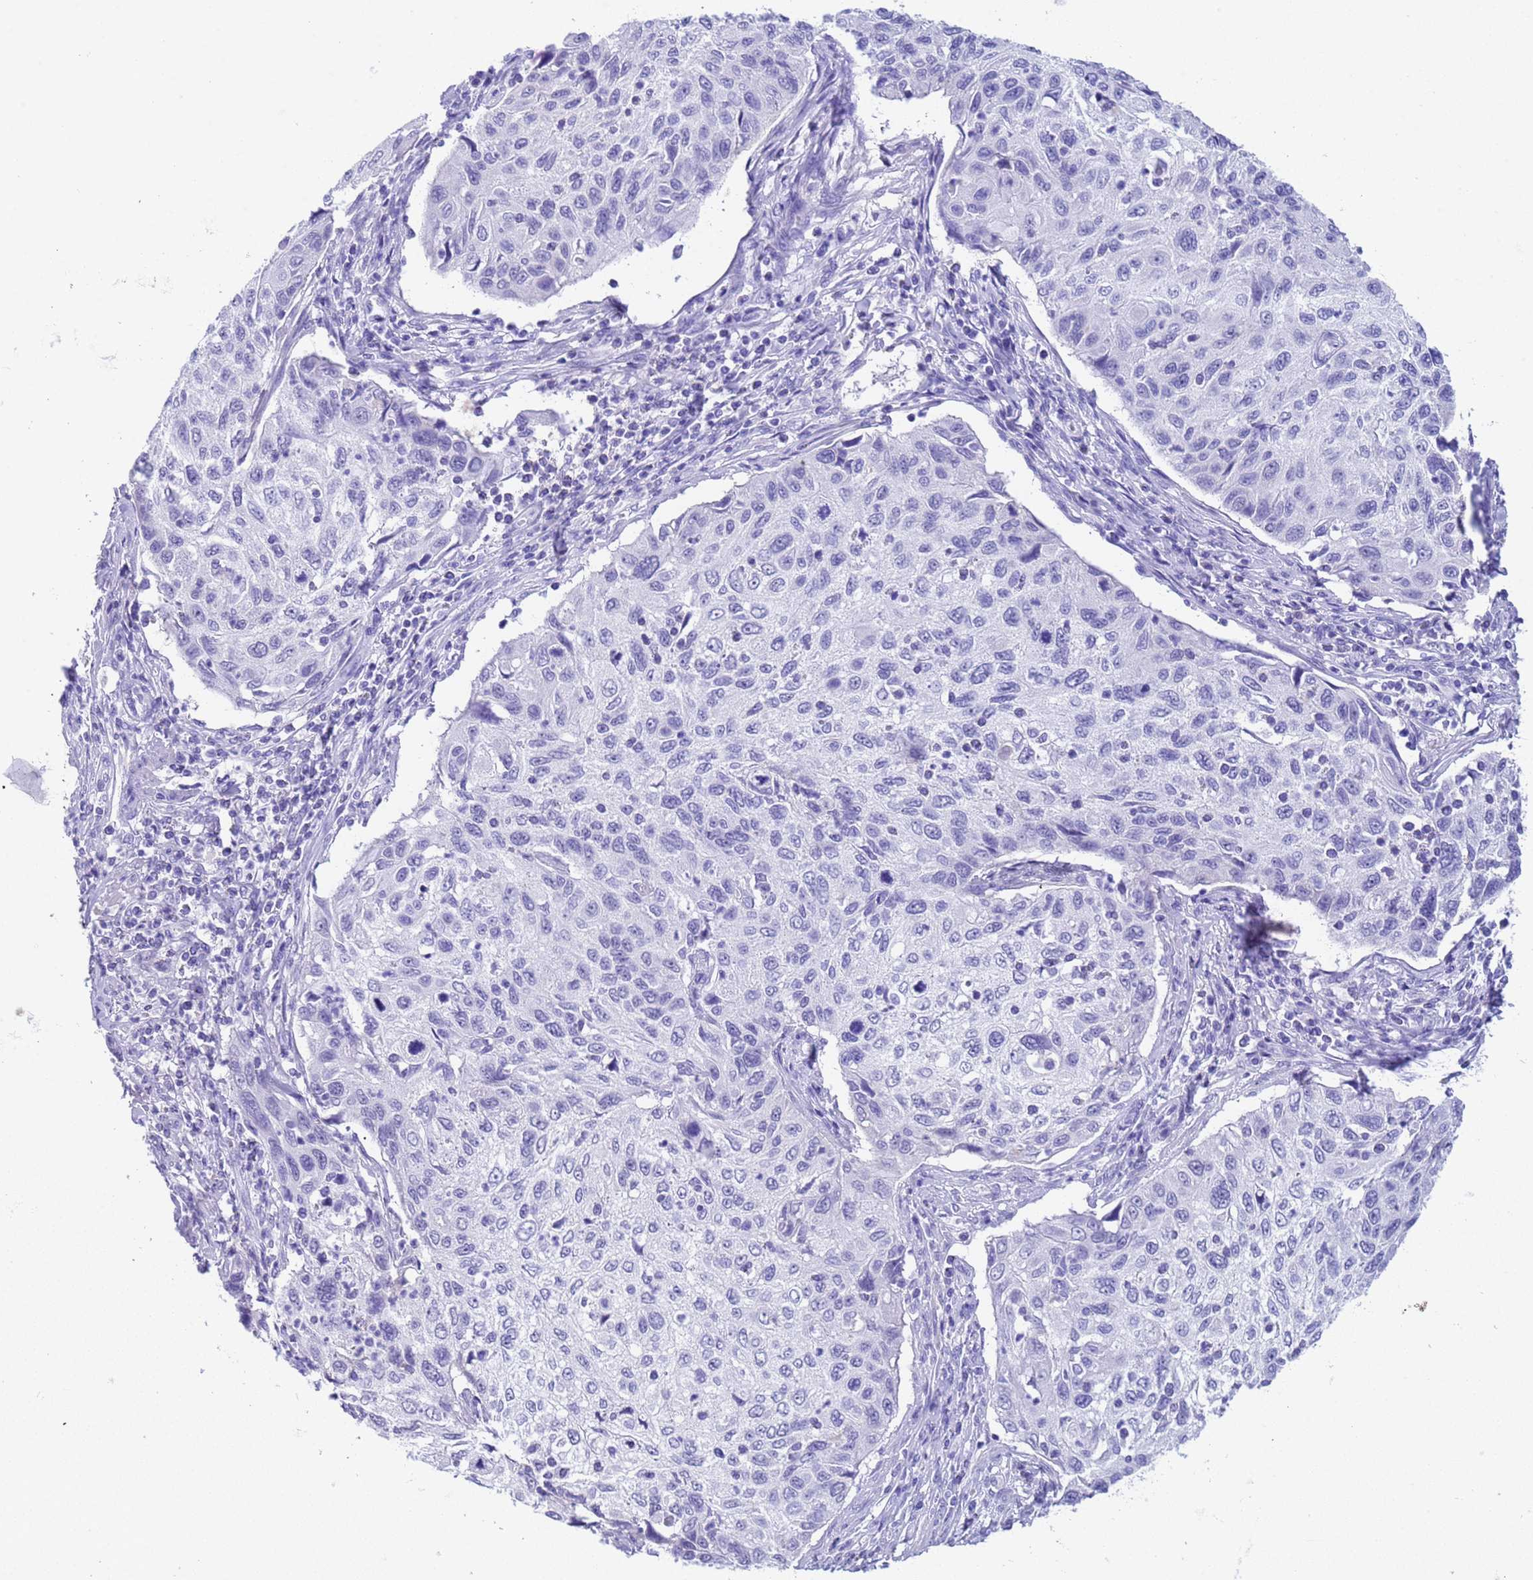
{"staining": {"intensity": "negative", "quantity": "none", "location": "none"}, "tissue": "cervical cancer", "cell_type": "Tumor cells", "image_type": "cancer", "snomed": [{"axis": "morphology", "description": "Squamous cell carcinoma, NOS"}, {"axis": "topography", "description": "Cervix"}], "caption": "This is an immunohistochemistry (IHC) photomicrograph of human cervical cancer. There is no staining in tumor cells.", "gene": "CKM", "patient": {"sex": "female", "age": 70}}